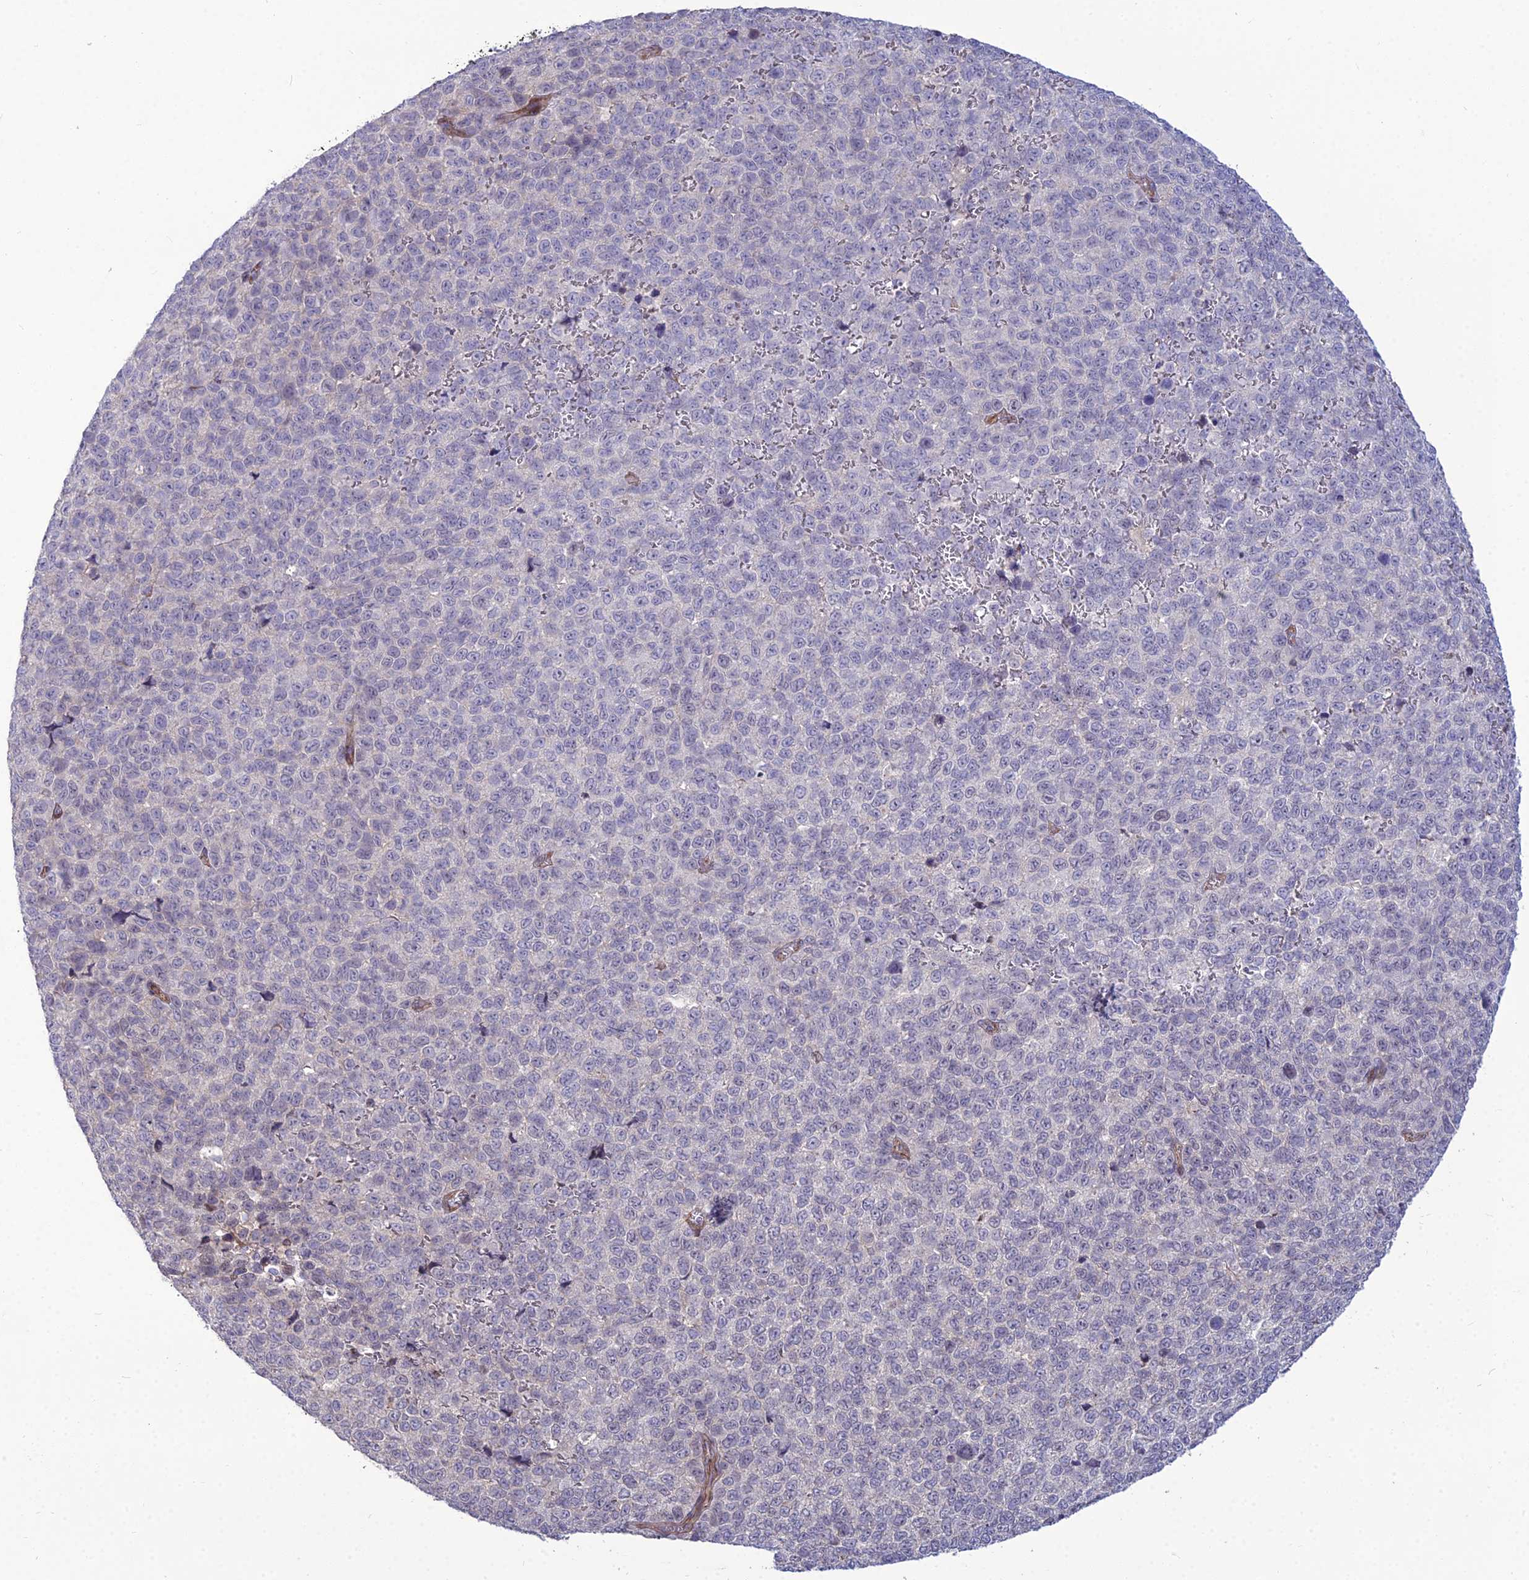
{"staining": {"intensity": "negative", "quantity": "none", "location": "none"}, "tissue": "melanoma", "cell_type": "Tumor cells", "image_type": "cancer", "snomed": [{"axis": "morphology", "description": "Malignant melanoma, NOS"}, {"axis": "topography", "description": "Nose, NOS"}], "caption": "Tumor cells are negative for protein expression in human malignant melanoma.", "gene": "TSPYL2", "patient": {"sex": "female", "age": 48}}